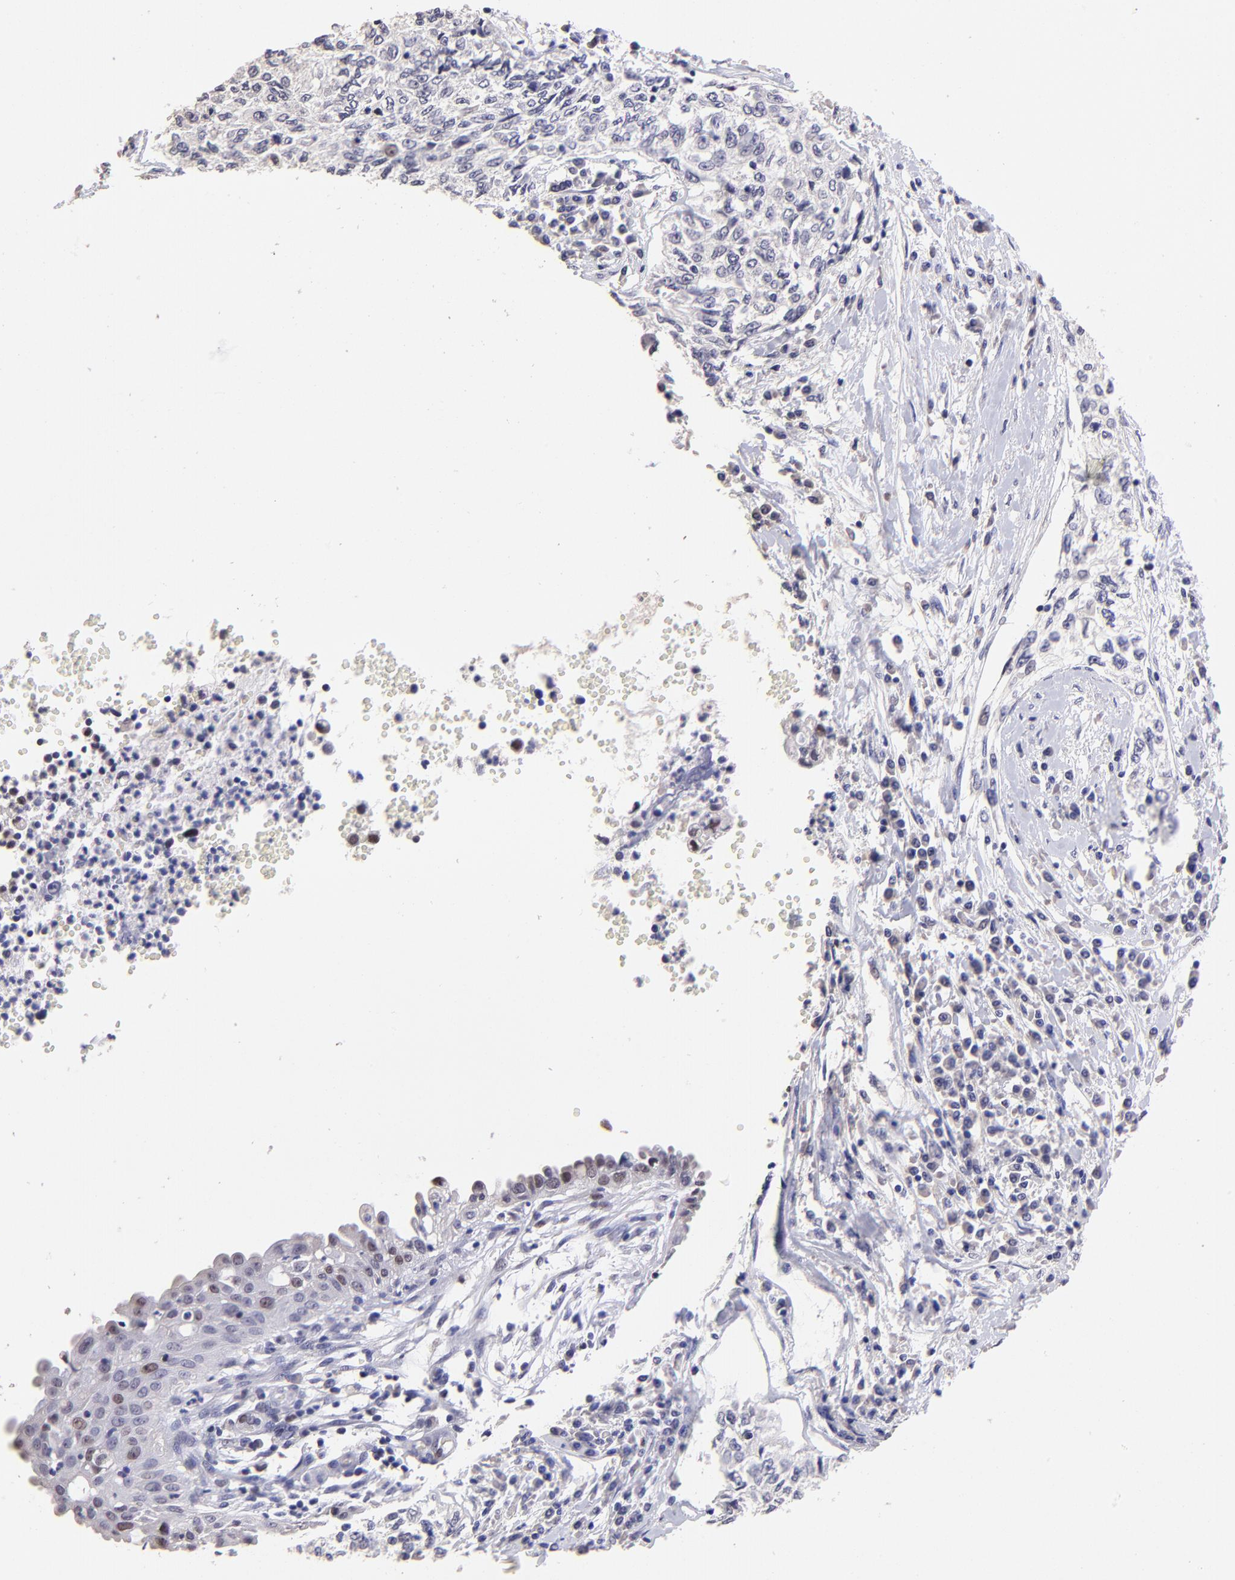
{"staining": {"intensity": "negative", "quantity": "none", "location": "none"}, "tissue": "cervical cancer", "cell_type": "Tumor cells", "image_type": "cancer", "snomed": [{"axis": "morphology", "description": "Normal tissue, NOS"}, {"axis": "morphology", "description": "Squamous cell carcinoma, NOS"}, {"axis": "topography", "description": "Cervix"}], "caption": "DAB immunohistochemical staining of human cervical cancer (squamous cell carcinoma) exhibits no significant expression in tumor cells. (DAB immunohistochemistry visualized using brightfield microscopy, high magnification).", "gene": "DNMT1", "patient": {"sex": "female", "age": 45}}